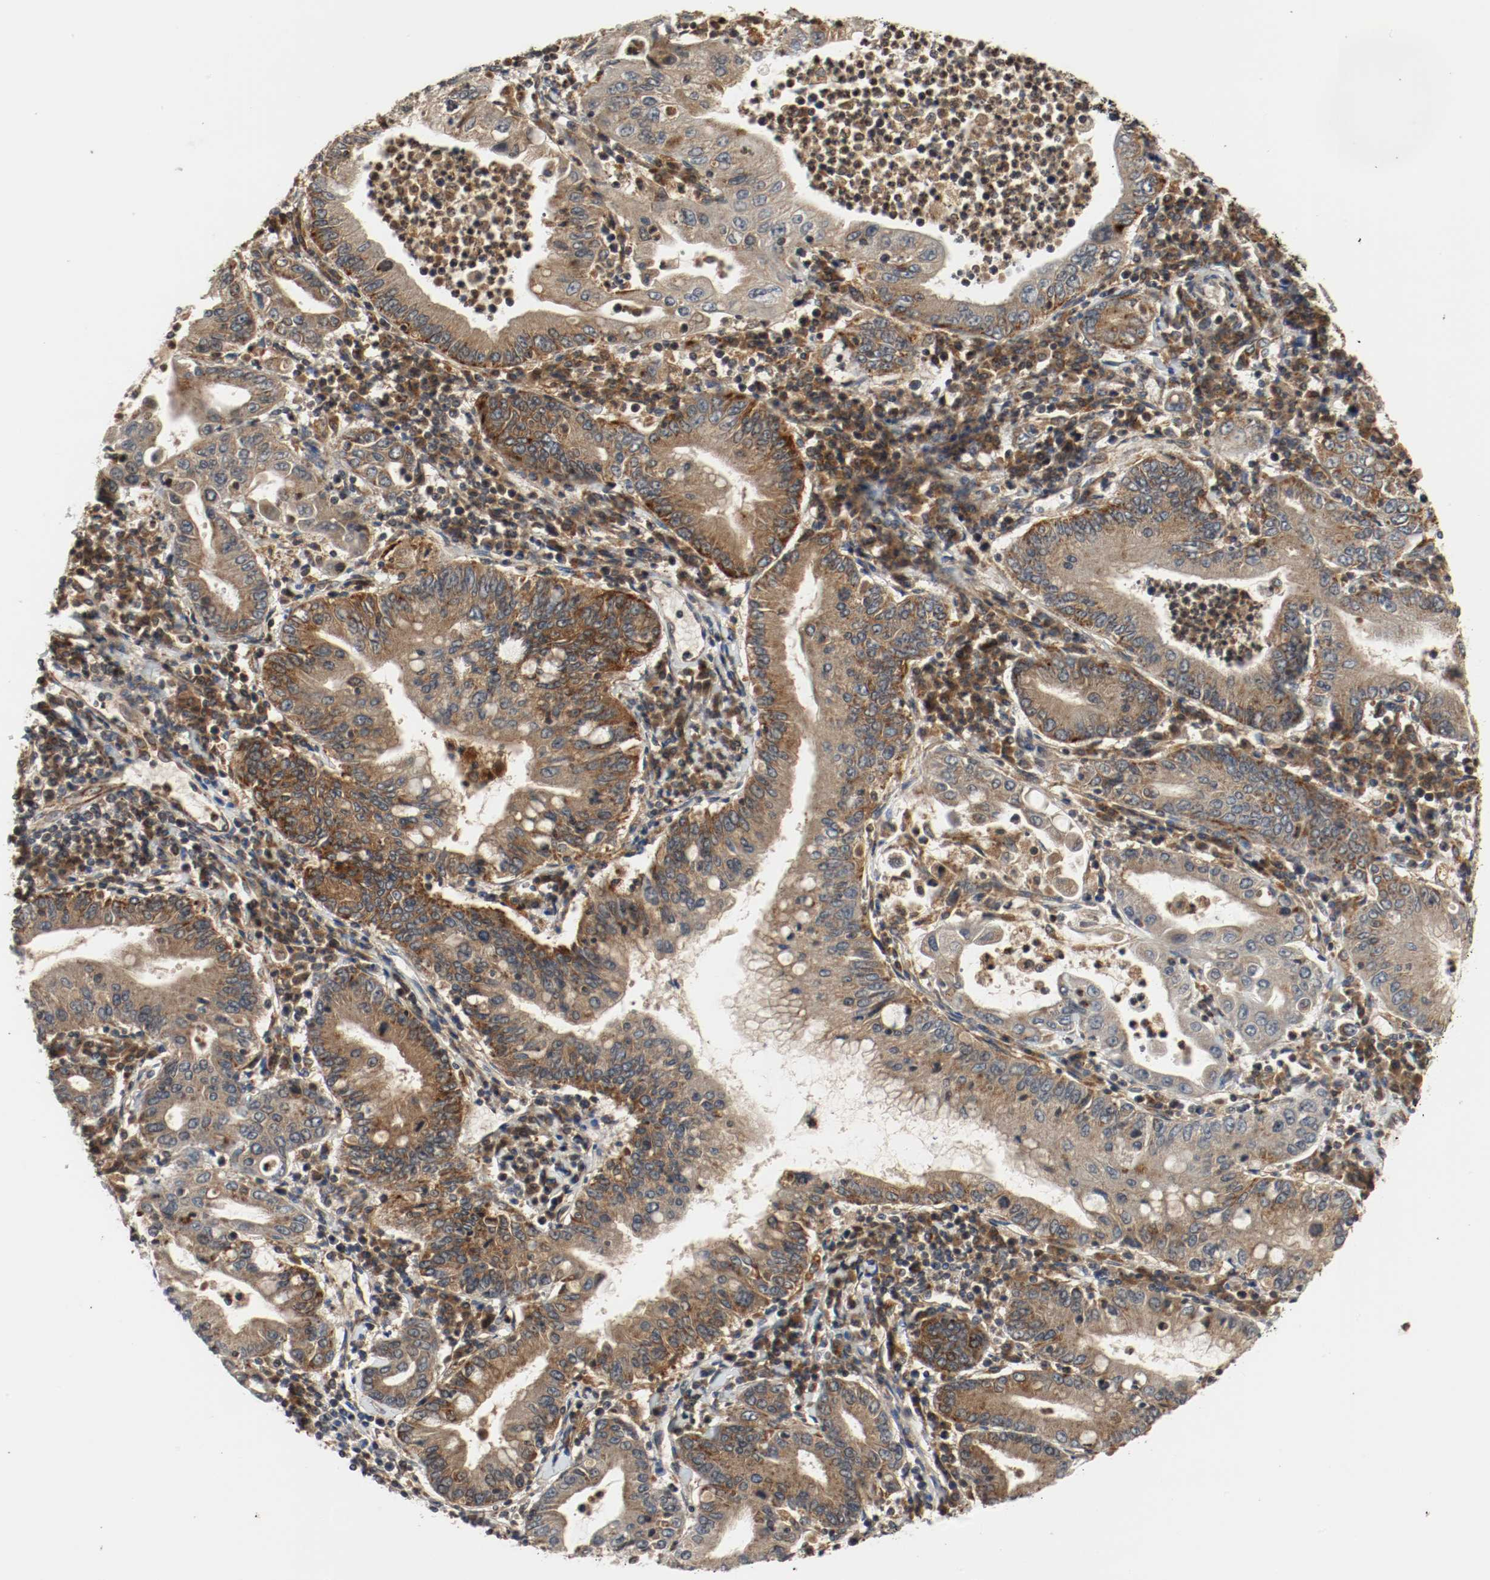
{"staining": {"intensity": "moderate", "quantity": ">75%", "location": "cytoplasmic/membranous"}, "tissue": "stomach cancer", "cell_type": "Tumor cells", "image_type": "cancer", "snomed": [{"axis": "morphology", "description": "Normal tissue, NOS"}, {"axis": "morphology", "description": "Adenocarcinoma, NOS"}, {"axis": "topography", "description": "Esophagus"}, {"axis": "topography", "description": "Stomach, upper"}, {"axis": "topography", "description": "Peripheral nerve tissue"}], "caption": "A medium amount of moderate cytoplasmic/membranous expression is appreciated in about >75% of tumor cells in stomach cancer (adenocarcinoma) tissue.", "gene": "LAMP2", "patient": {"sex": "male", "age": 62}}